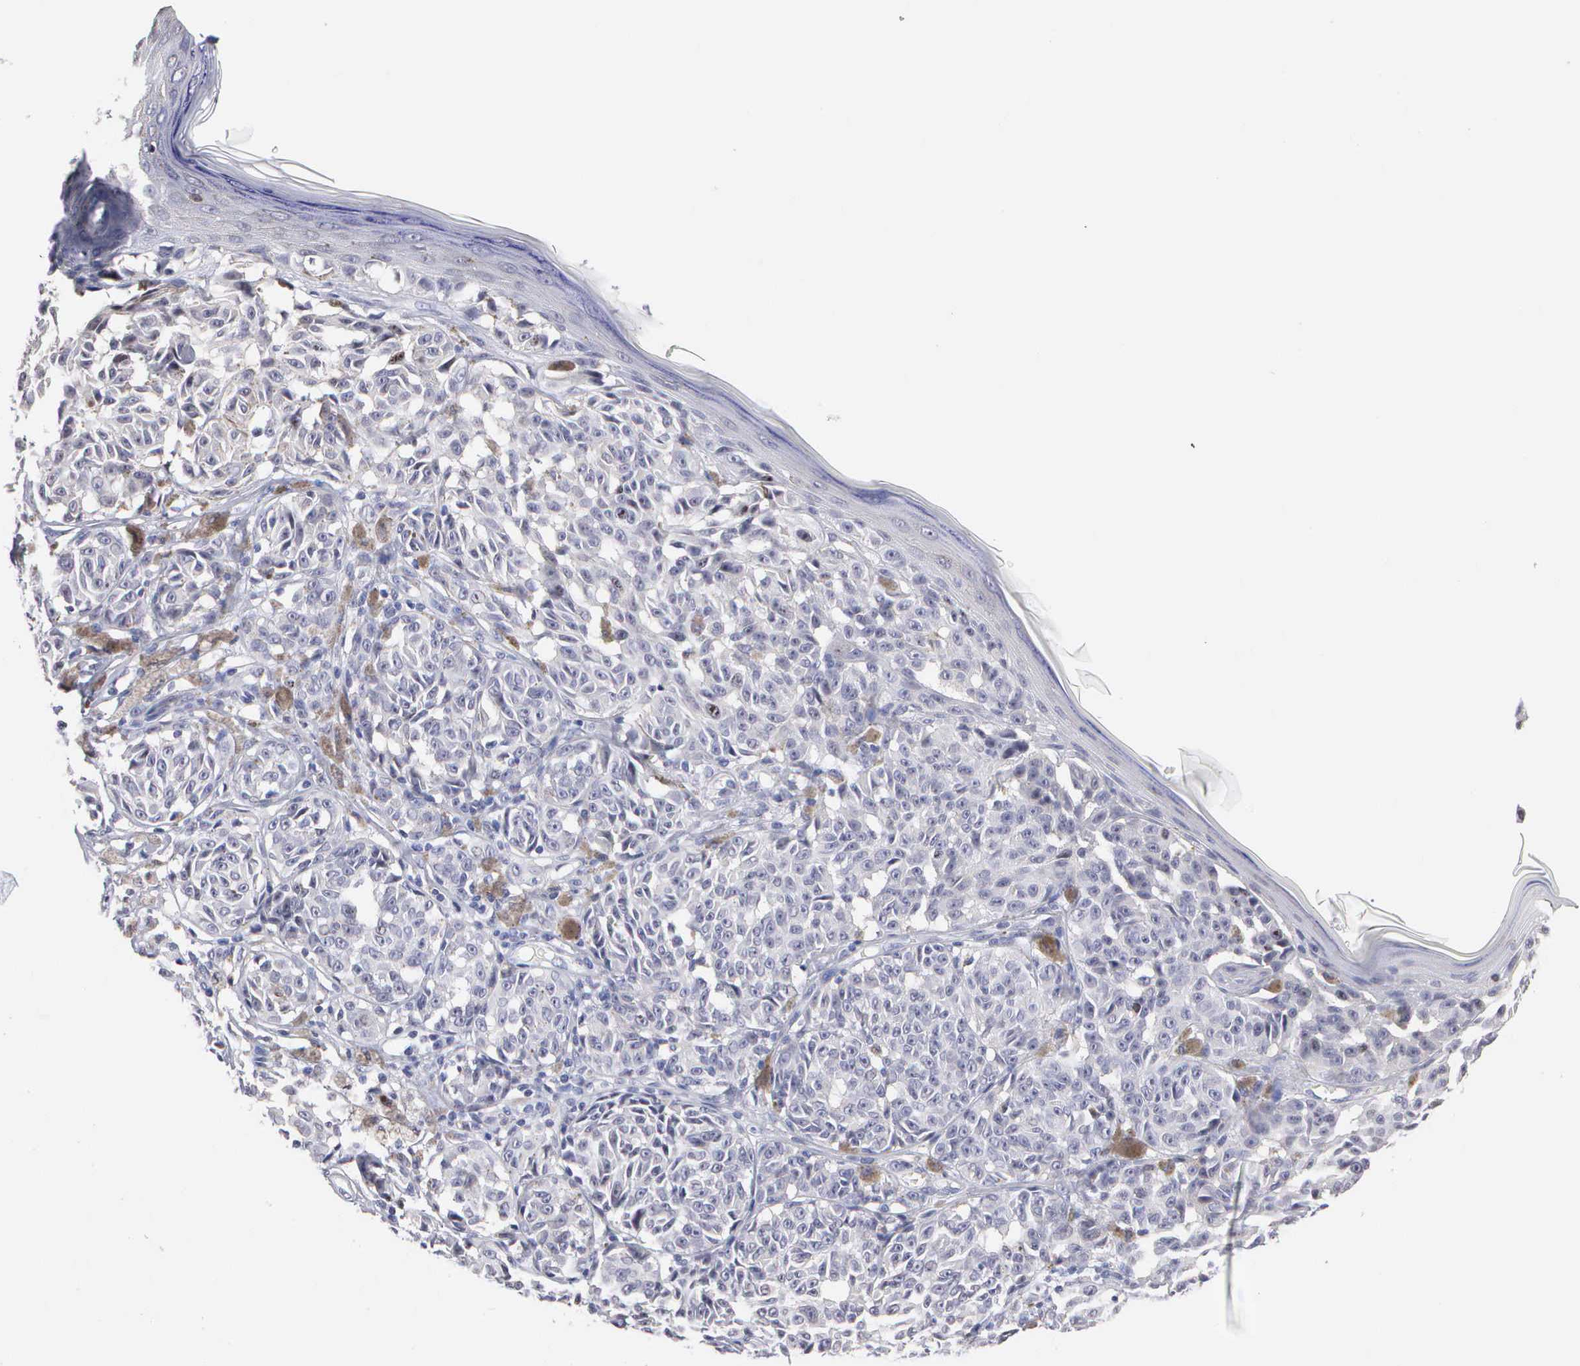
{"staining": {"intensity": "negative", "quantity": "none", "location": "none"}, "tissue": "melanoma", "cell_type": "Tumor cells", "image_type": "cancer", "snomed": [{"axis": "morphology", "description": "Malignant melanoma, NOS"}, {"axis": "topography", "description": "Skin"}], "caption": "This photomicrograph is of melanoma stained with IHC to label a protein in brown with the nuclei are counter-stained blue. There is no staining in tumor cells.", "gene": "KDM6A", "patient": {"sex": "male", "age": 49}}